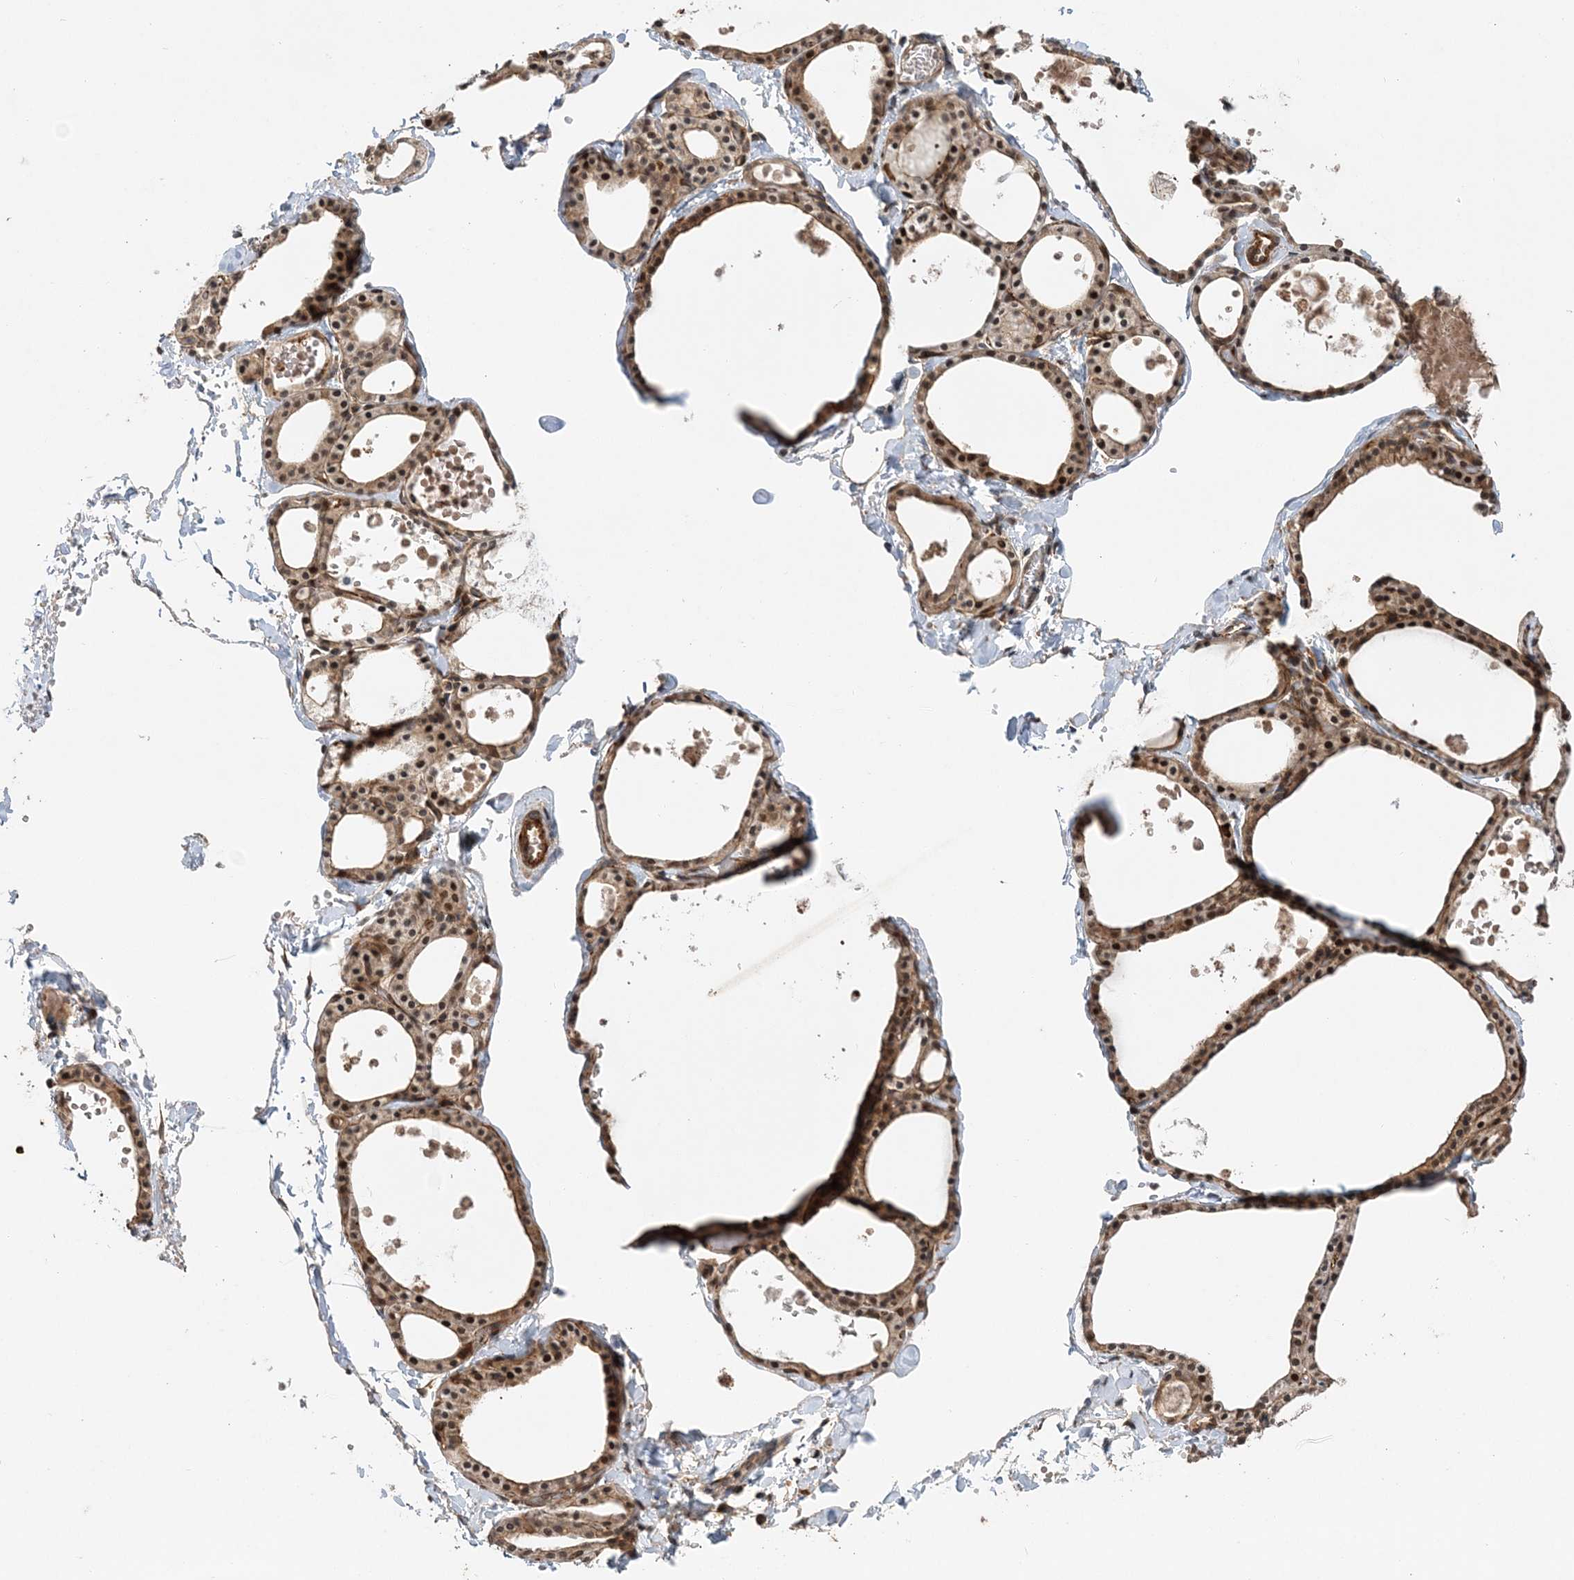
{"staining": {"intensity": "moderate", "quantity": ">75%", "location": "cytoplasmic/membranous,nuclear"}, "tissue": "thyroid gland", "cell_type": "Glandular cells", "image_type": "normal", "snomed": [{"axis": "morphology", "description": "Normal tissue, NOS"}, {"axis": "topography", "description": "Thyroid gland"}], "caption": "A brown stain highlights moderate cytoplasmic/membranous,nuclear expression of a protein in glandular cells of unremarkable human thyroid gland.", "gene": "UBTD2", "patient": {"sex": "male", "age": 56}}